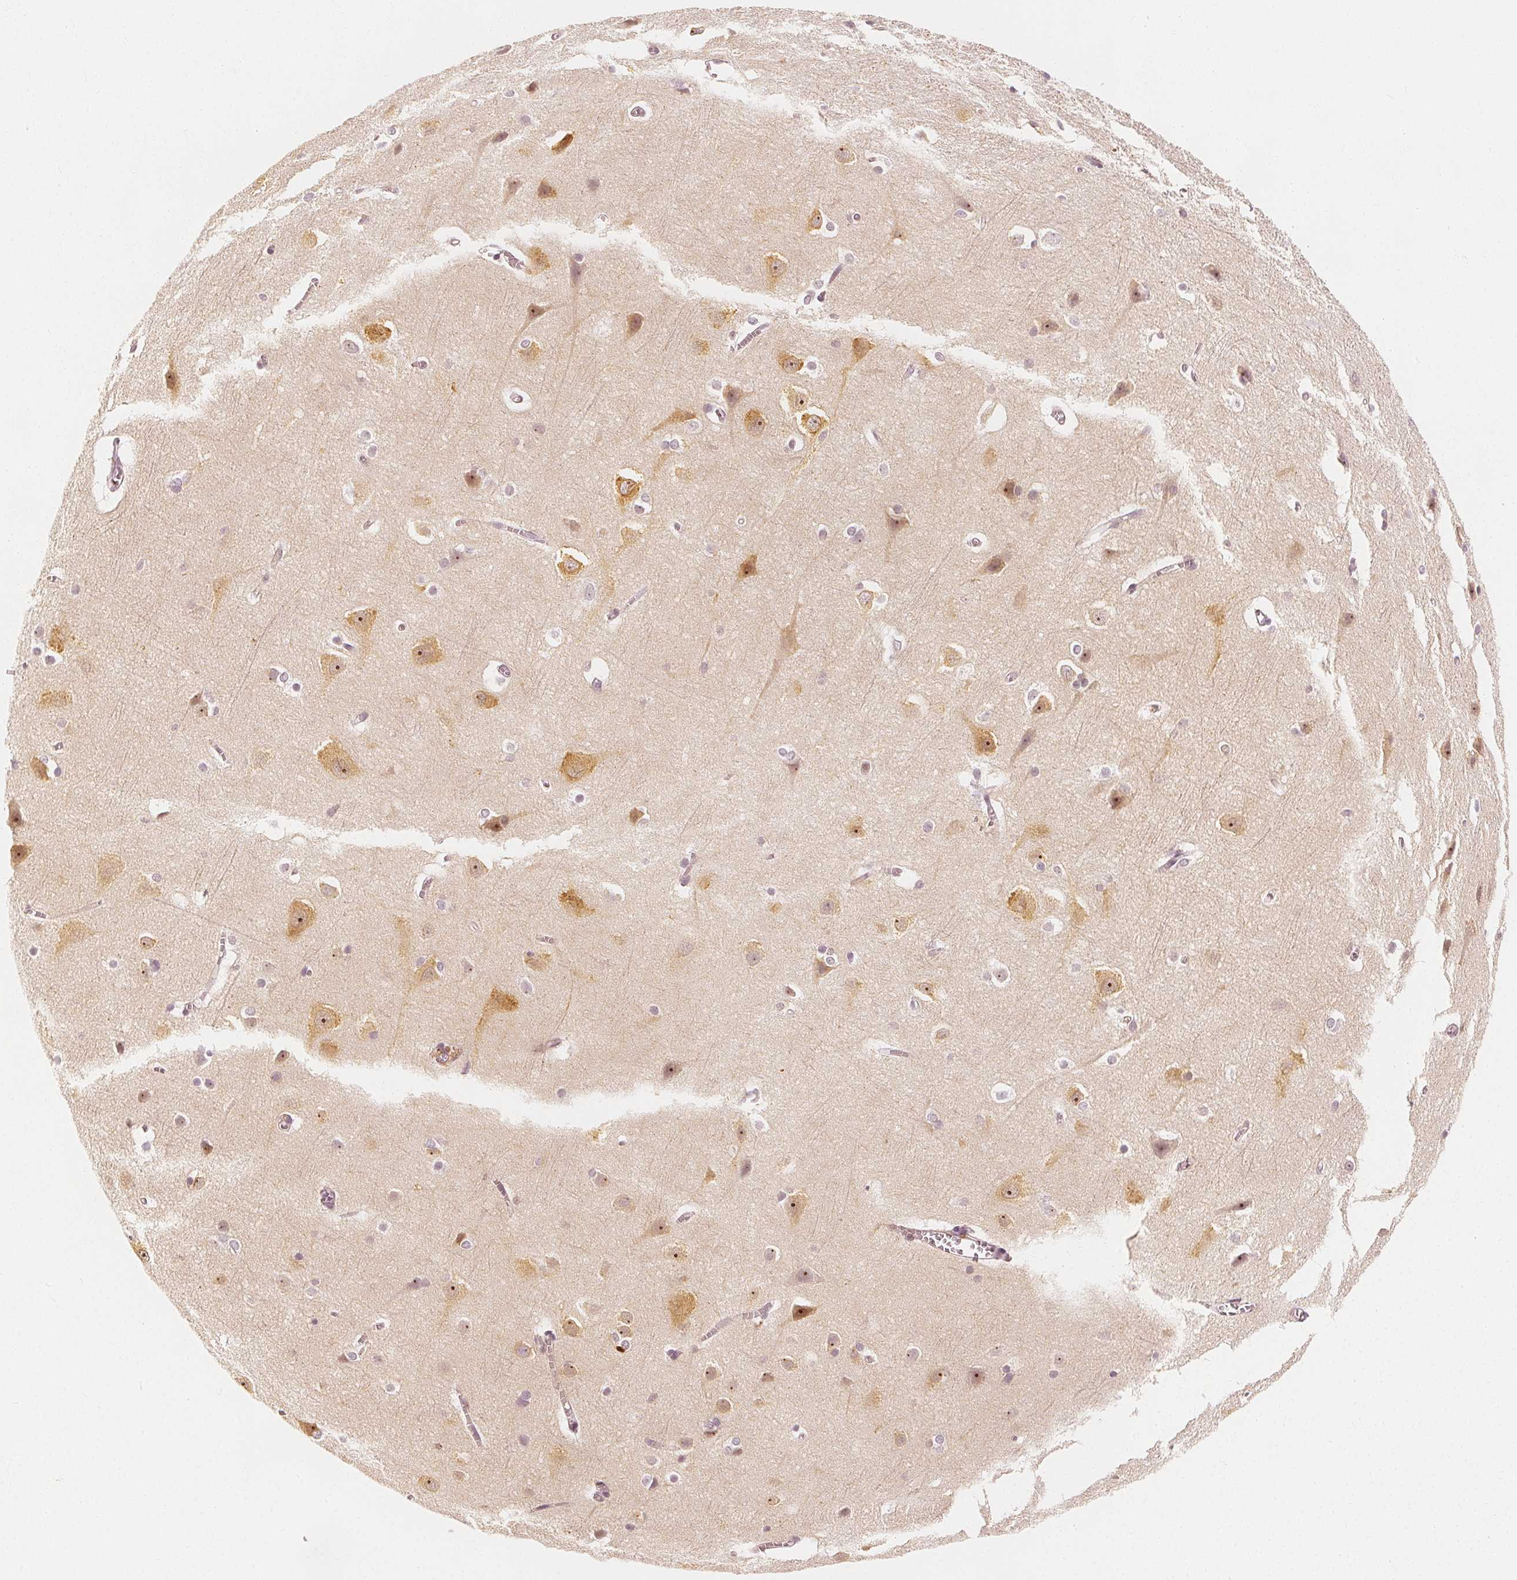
{"staining": {"intensity": "negative", "quantity": "none", "location": "none"}, "tissue": "cerebral cortex", "cell_type": "Endothelial cells", "image_type": "normal", "snomed": [{"axis": "morphology", "description": "Normal tissue, NOS"}, {"axis": "topography", "description": "Cerebral cortex"}], "caption": "This is a micrograph of immunohistochemistry (IHC) staining of benign cerebral cortex, which shows no expression in endothelial cells. The staining is performed using DAB (3,3'-diaminobenzidine) brown chromogen with nuclei counter-stained in using hematoxylin.", "gene": "ARHGAP26", "patient": {"sex": "male", "age": 37}}